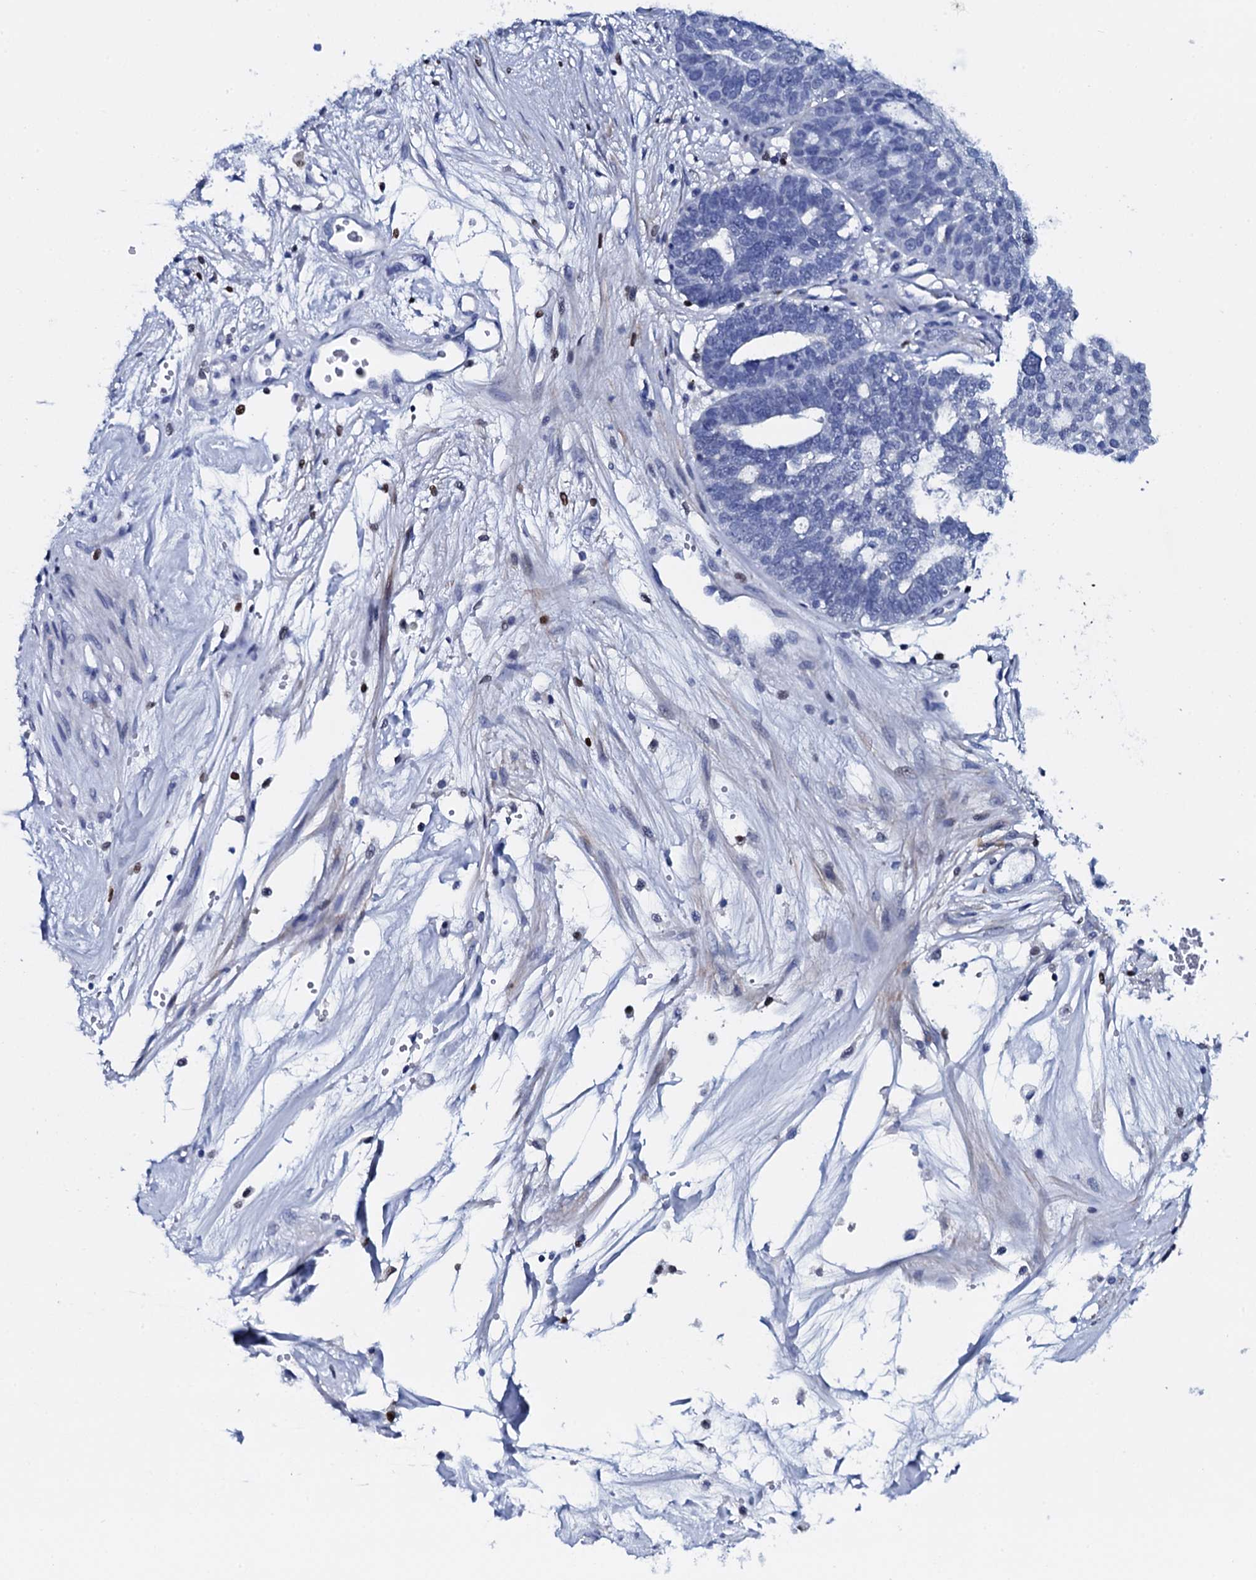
{"staining": {"intensity": "negative", "quantity": "none", "location": "none"}, "tissue": "ovarian cancer", "cell_type": "Tumor cells", "image_type": "cancer", "snomed": [{"axis": "morphology", "description": "Cystadenocarcinoma, serous, NOS"}, {"axis": "topography", "description": "Ovary"}], "caption": "Immunohistochemical staining of ovarian cancer exhibits no significant positivity in tumor cells.", "gene": "NPM2", "patient": {"sex": "female", "age": 59}}